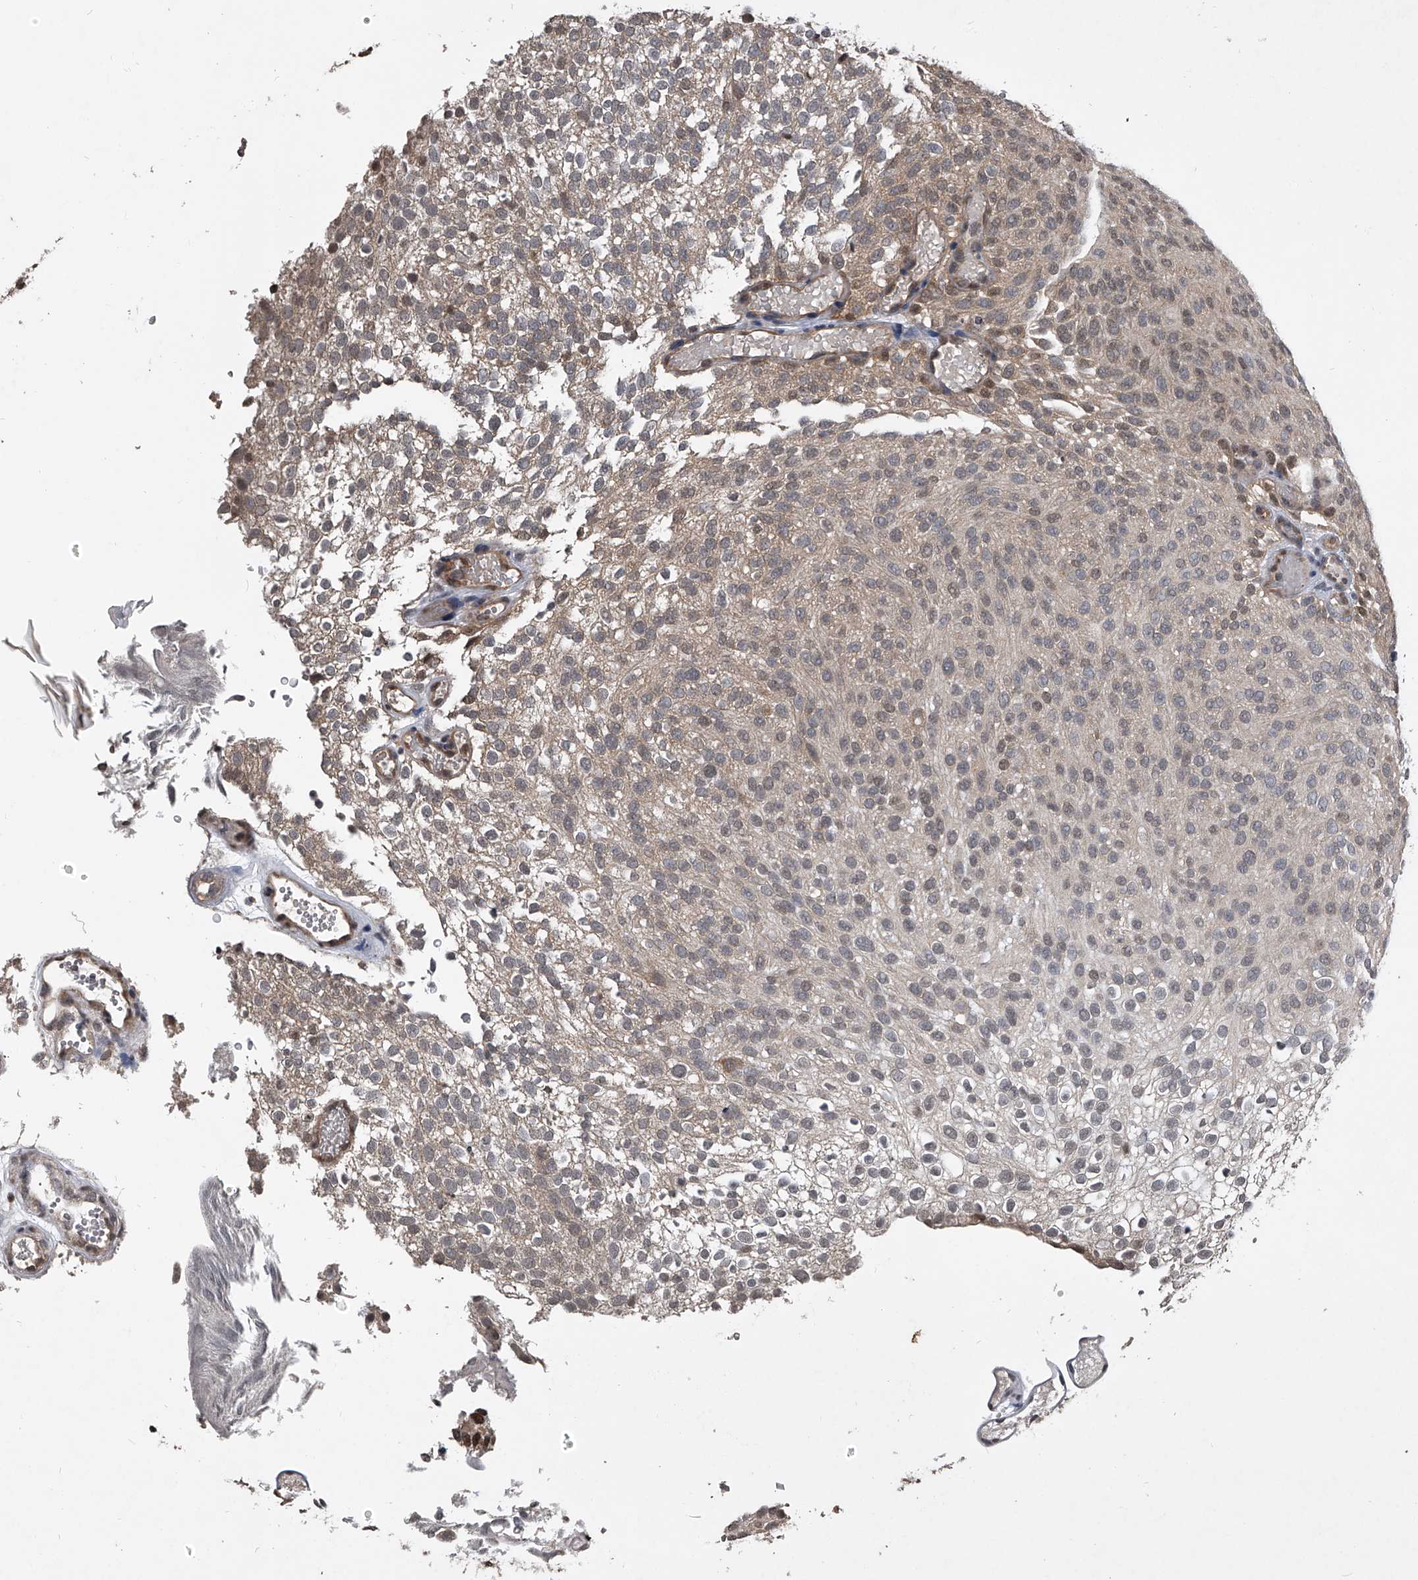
{"staining": {"intensity": "weak", "quantity": "25%-75%", "location": "nuclear"}, "tissue": "urothelial cancer", "cell_type": "Tumor cells", "image_type": "cancer", "snomed": [{"axis": "morphology", "description": "Urothelial carcinoma, Low grade"}, {"axis": "topography", "description": "Urinary bladder"}], "caption": "Brown immunohistochemical staining in human urothelial carcinoma (low-grade) exhibits weak nuclear expression in approximately 25%-75% of tumor cells.", "gene": "TSNAX", "patient": {"sex": "male", "age": 78}}